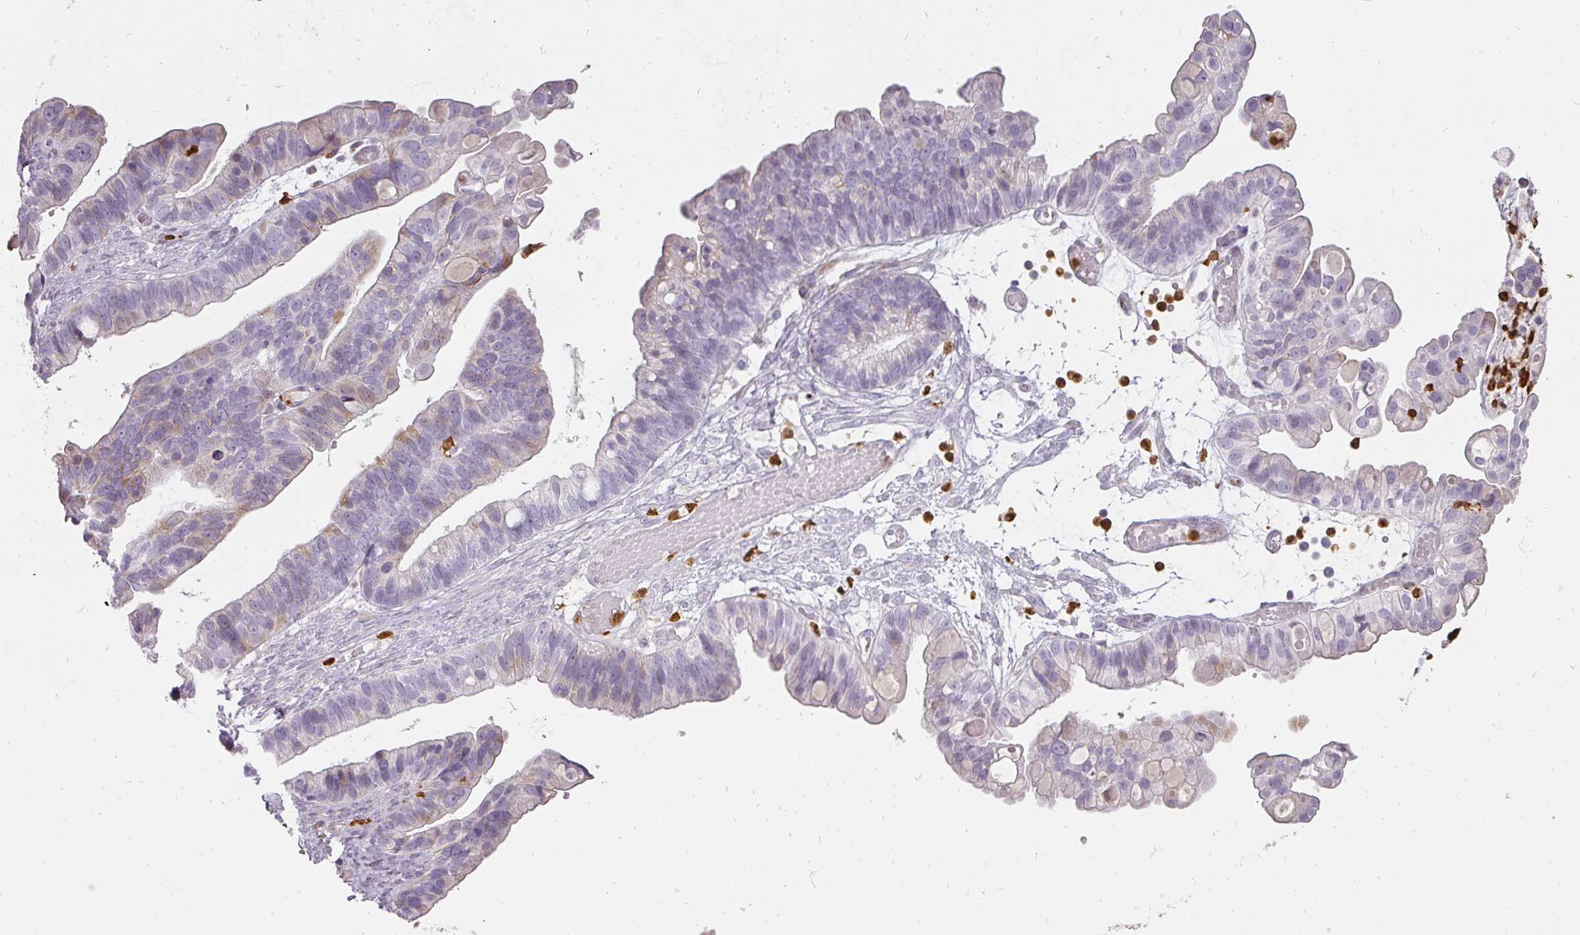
{"staining": {"intensity": "moderate", "quantity": "<25%", "location": "cytoplasmic/membranous"}, "tissue": "ovarian cancer", "cell_type": "Tumor cells", "image_type": "cancer", "snomed": [{"axis": "morphology", "description": "Cystadenocarcinoma, serous, NOS"}, {"axis": "topography", "description": "Ovary"}], "caption": "A low amount of moderate cytoplasmic/membranous staining is appreciated in about <25% of tumor cells in ovarian cancer tissue.", "gene": "BIK", "patient": {"sex": "female", "age": 56}}